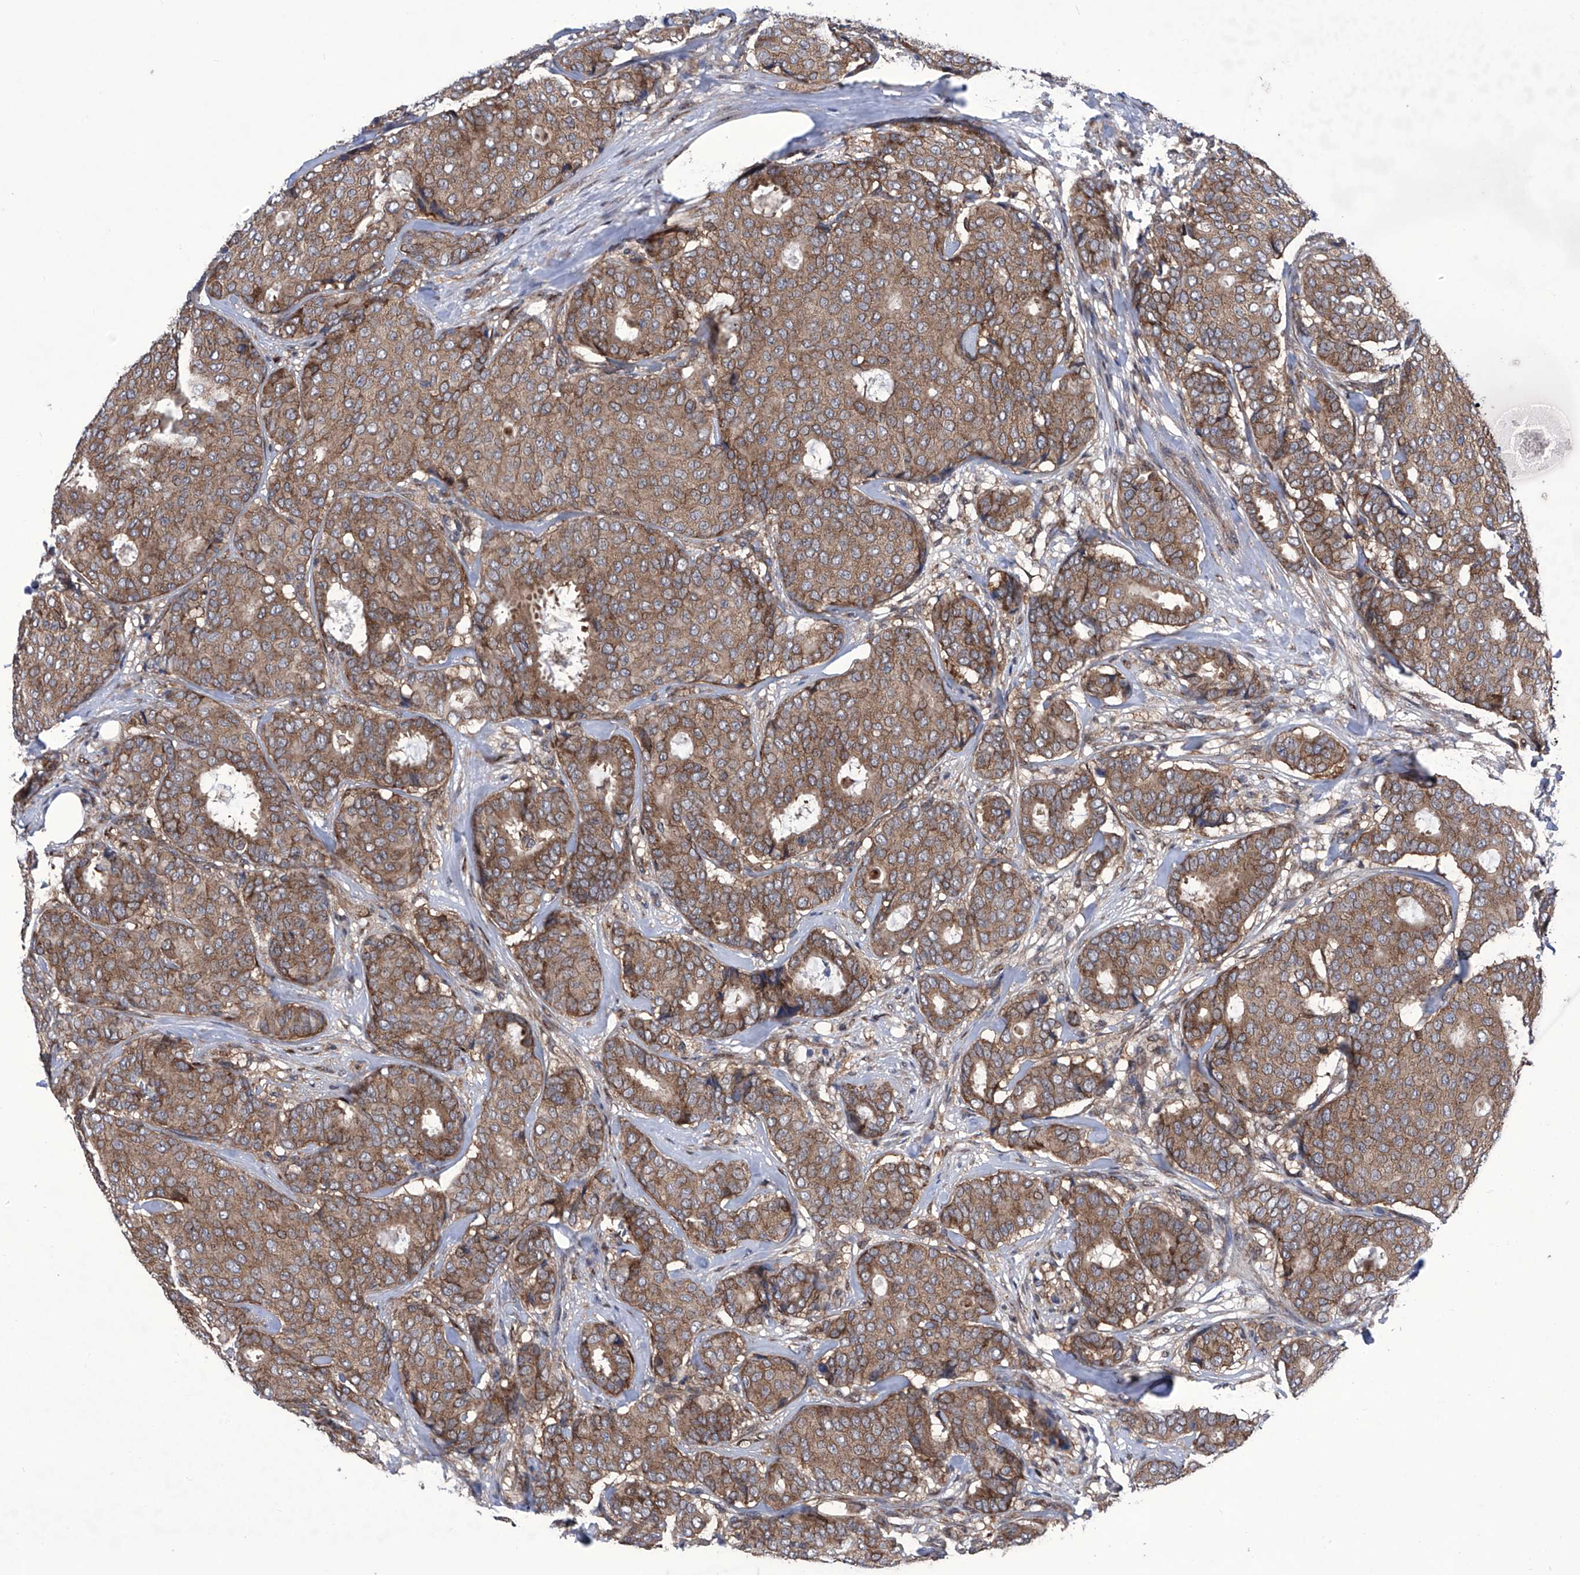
{"staining": {"intensity": "moderate", "quantity": ">75%", "location": "cytoplasmic/membranous"}, "tissue": "breast cancer", "cell_type": "Tumor cells", "image_type": "cancer", "snomed": [{"axis": "morphology", "description": "Duct carcinoma"}, {"axis": "topography", "description": "Breast"}], "caption": "IHC micrograph of human breast cancer (infiltrating ductal carcinoma) stained for a protein (brown), which demonstrates medium levels of moderate cytoplasmic/membranous expression in approximately >75% of tumor cells.", "gene": "KTI12", "patient": {"sex": "female", "age": 75}}